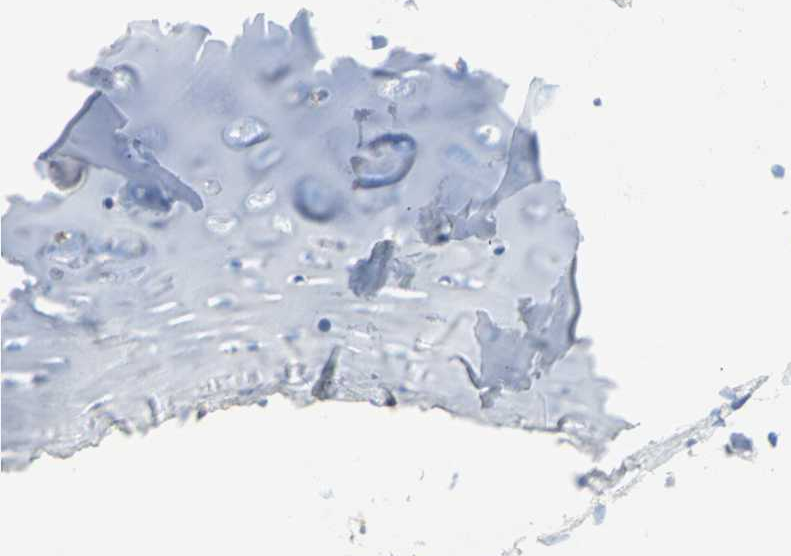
{"staining": {"intensity": "negative", "quantity": "none", "location": "none"}, "tissue": "adipose tissue", "cell_type": "Adipocytes", "image_type": "normal", "snomed": [{"axis": "morphology", "description": "Normal tissue, NOS"}, {"axis": "topography", "description": "Cartilage tissue"}, {"axis": "topography", "description": "Bronchus"}], "caption": "Immunohistochemistry (IHC) histopathology image of normal adipose tissue: human adipose tissue stained with DAB (3,3'-diaminobenzidine) shows no significant protein expression in adipocytes.", "gene": "HK1", "patient": {"sex": "female", "age": 73}}